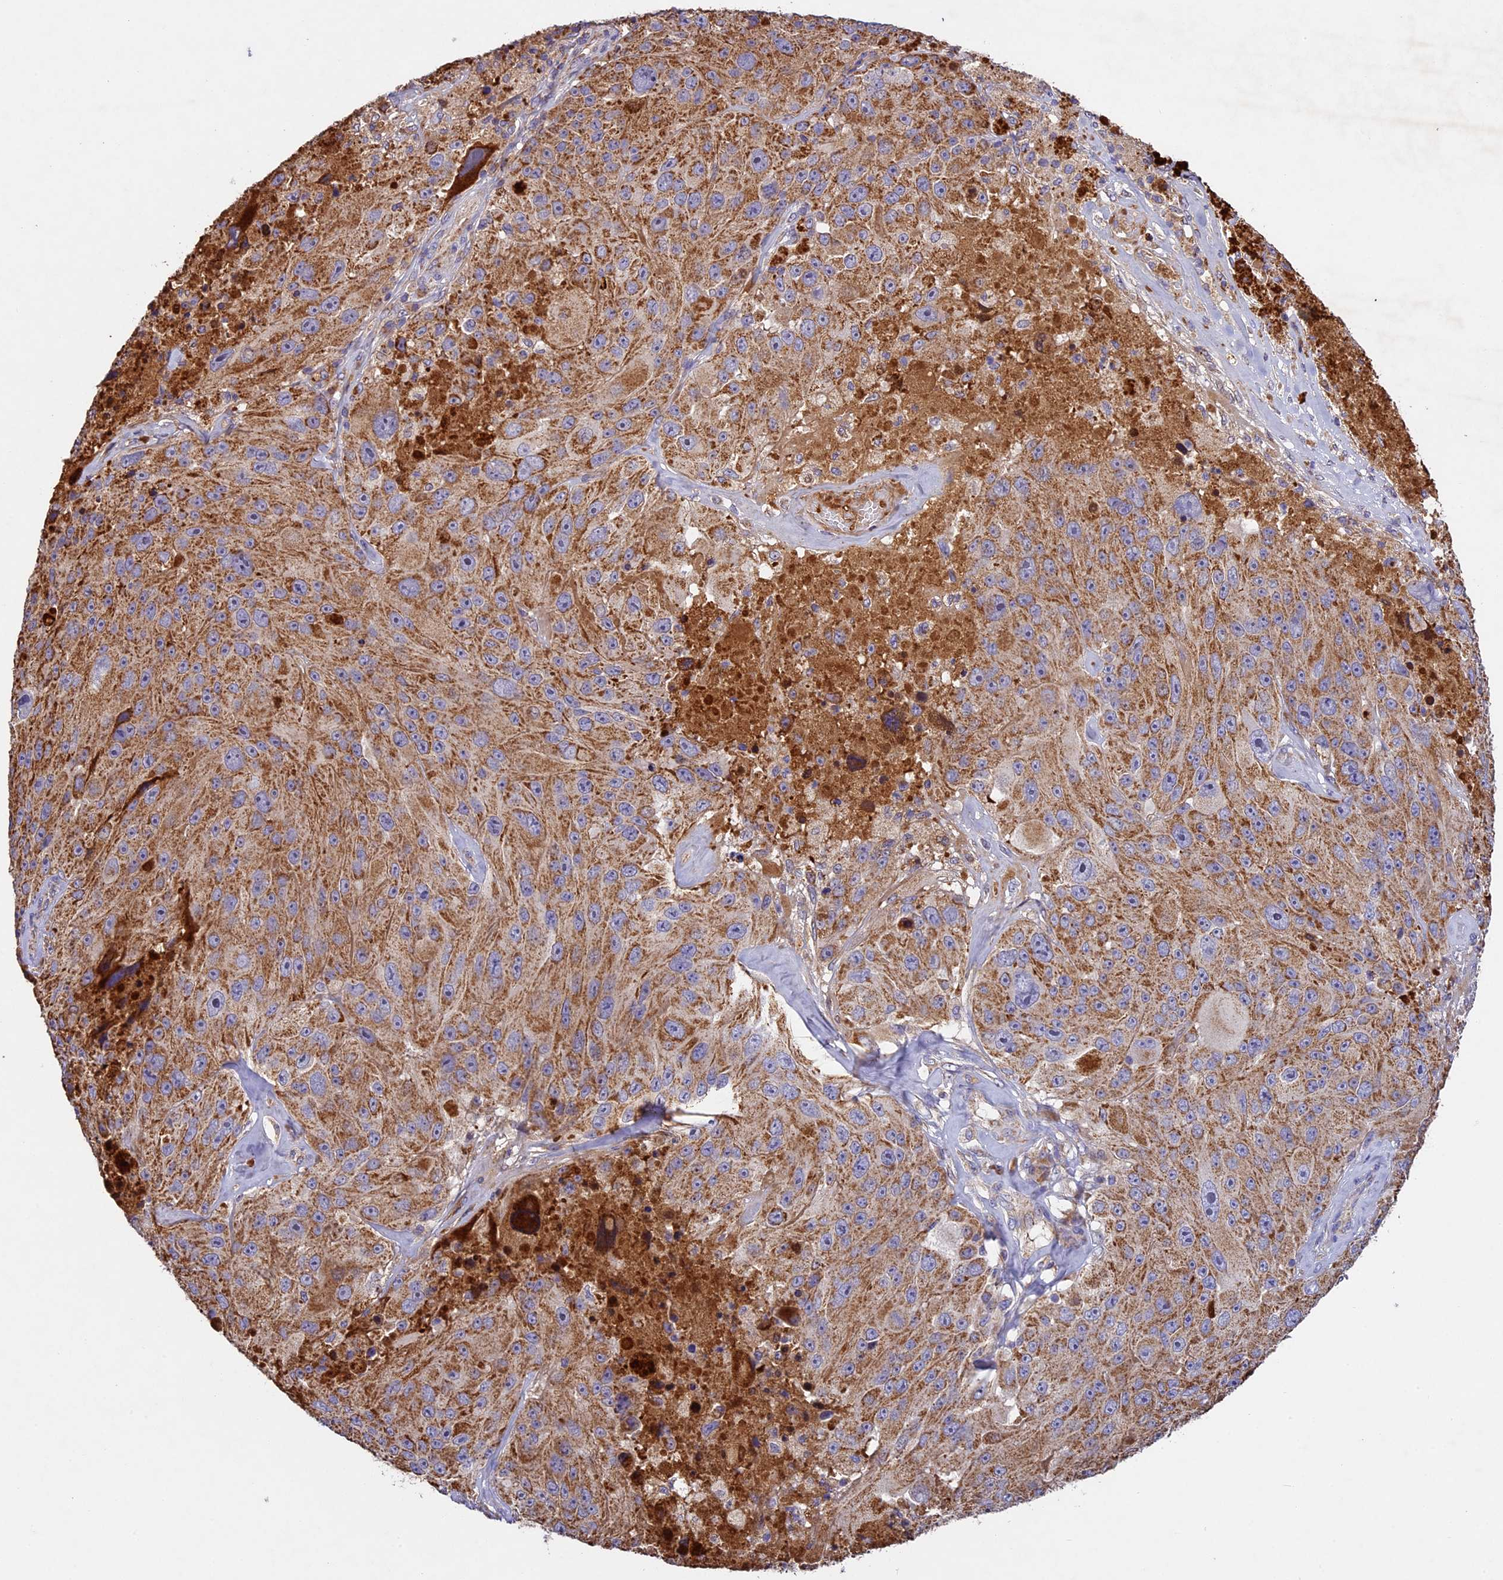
{"staining": {"intensity": "moderate", "quantity": ">75%", "location": "cytoplasmic/membranous"}, "tissue": "melanoma", "cell_type": "Tumor cells", "image_type": "cancer", "snomed": [{"axis": "morphology", "description": "Malignant melanoma, Metastatic site"}, {"axis": "topography", "description": "Lymph node"}], "caption": "Tumor cells reveal medium levels of moderate cytoplasmic/membranous expression in approximately >75% of cells in melanoma.", "gene": "OCEL1", "patient": {"sex": "male", "age": 62}}